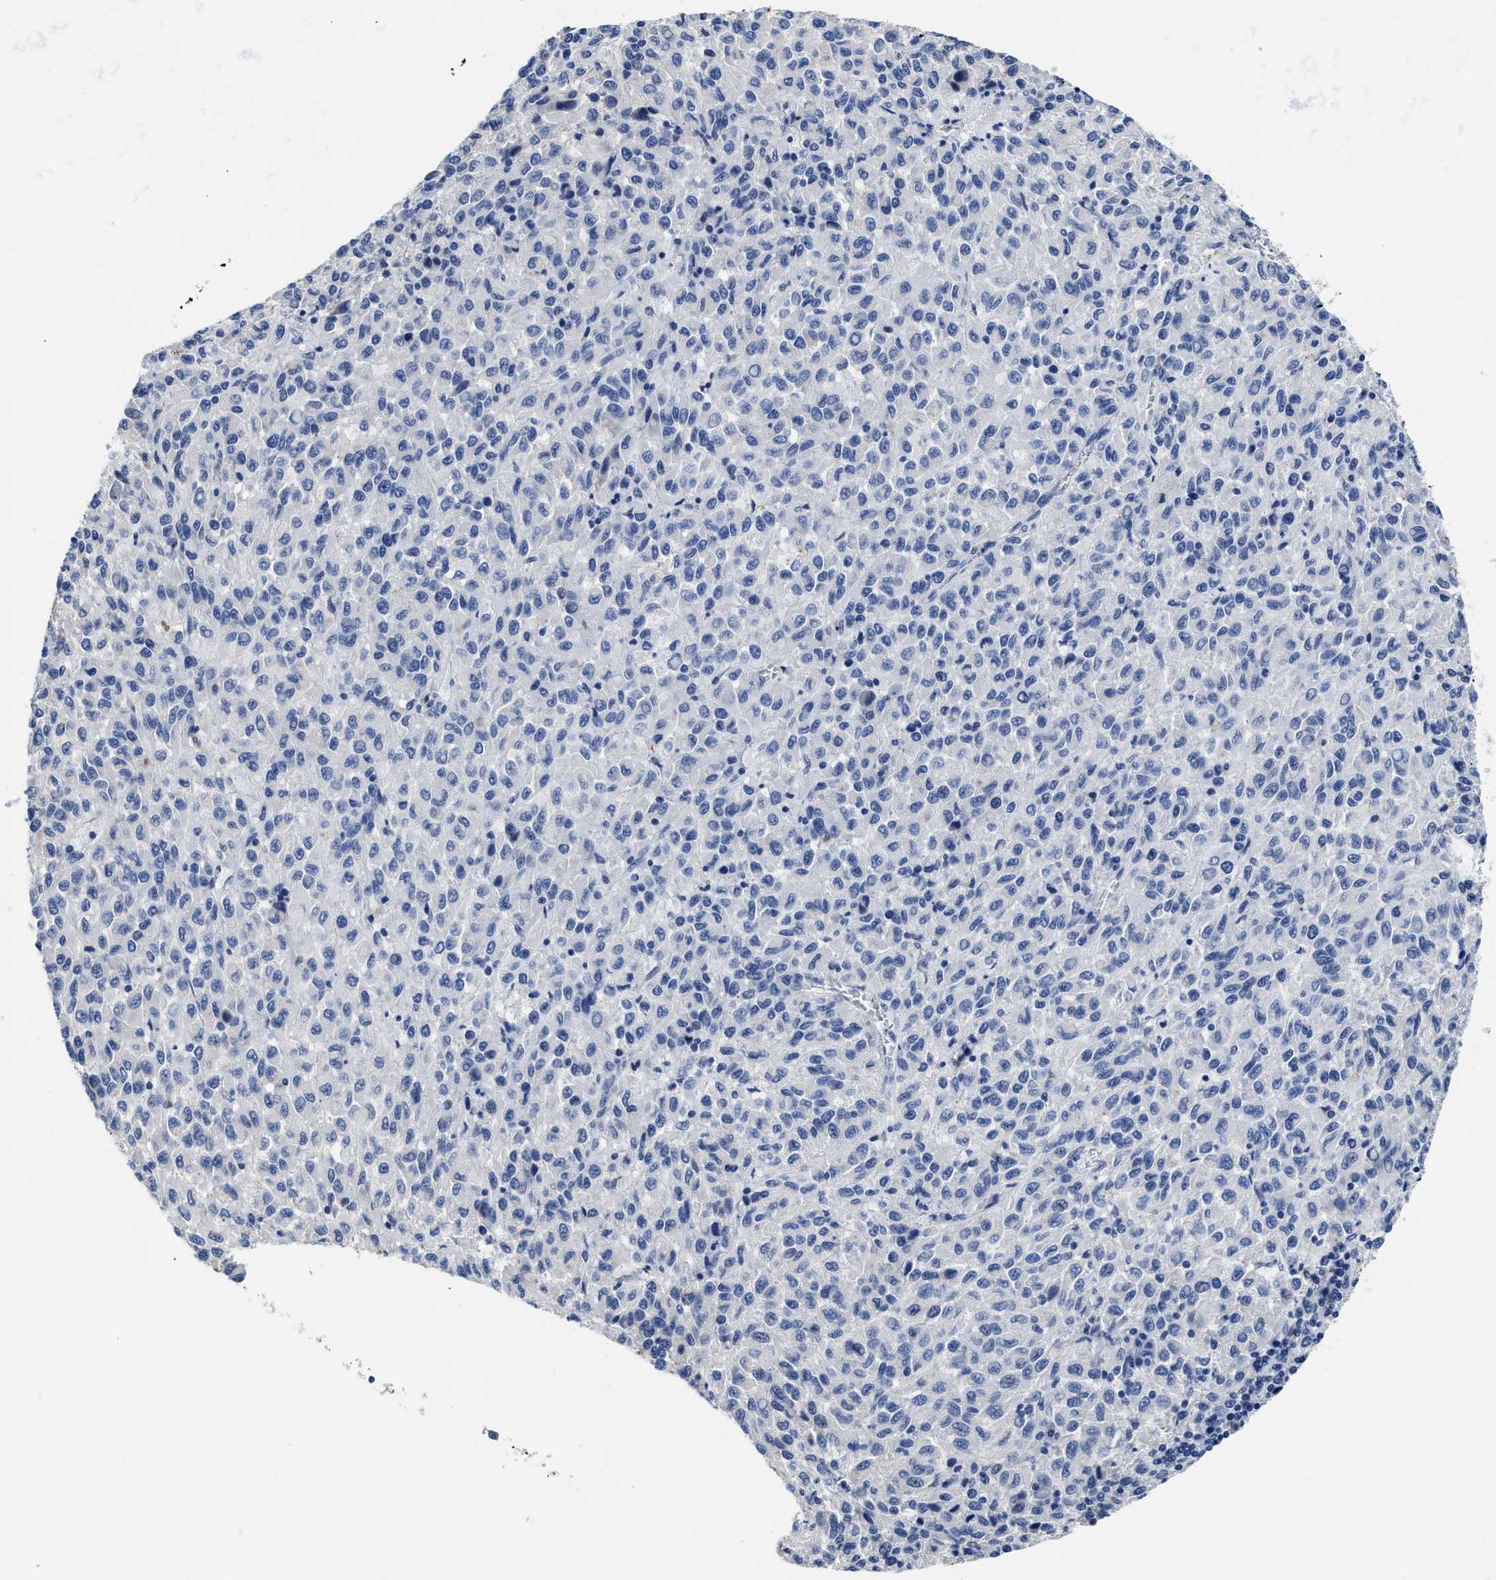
{"staining": {"intensity": "negative", "quantity": "none", "location": "none"}, "tissue": "melanoma", "cell_type": "Tumor cells", "image_type": "cancer", "snomed": [{"axis": "morphology", "description": "Malignant melanoma, Metastatic site"}, {"axis": "topography", "description": "Lung"}], "caption": "This is an immunohistochemistry (IHC) photomicrograph of human malignant melanoma (metastatic site). There is no staining in tumor cells.", "gene": "HOOK1", "patient": {"sex": "male", "age": 64}}